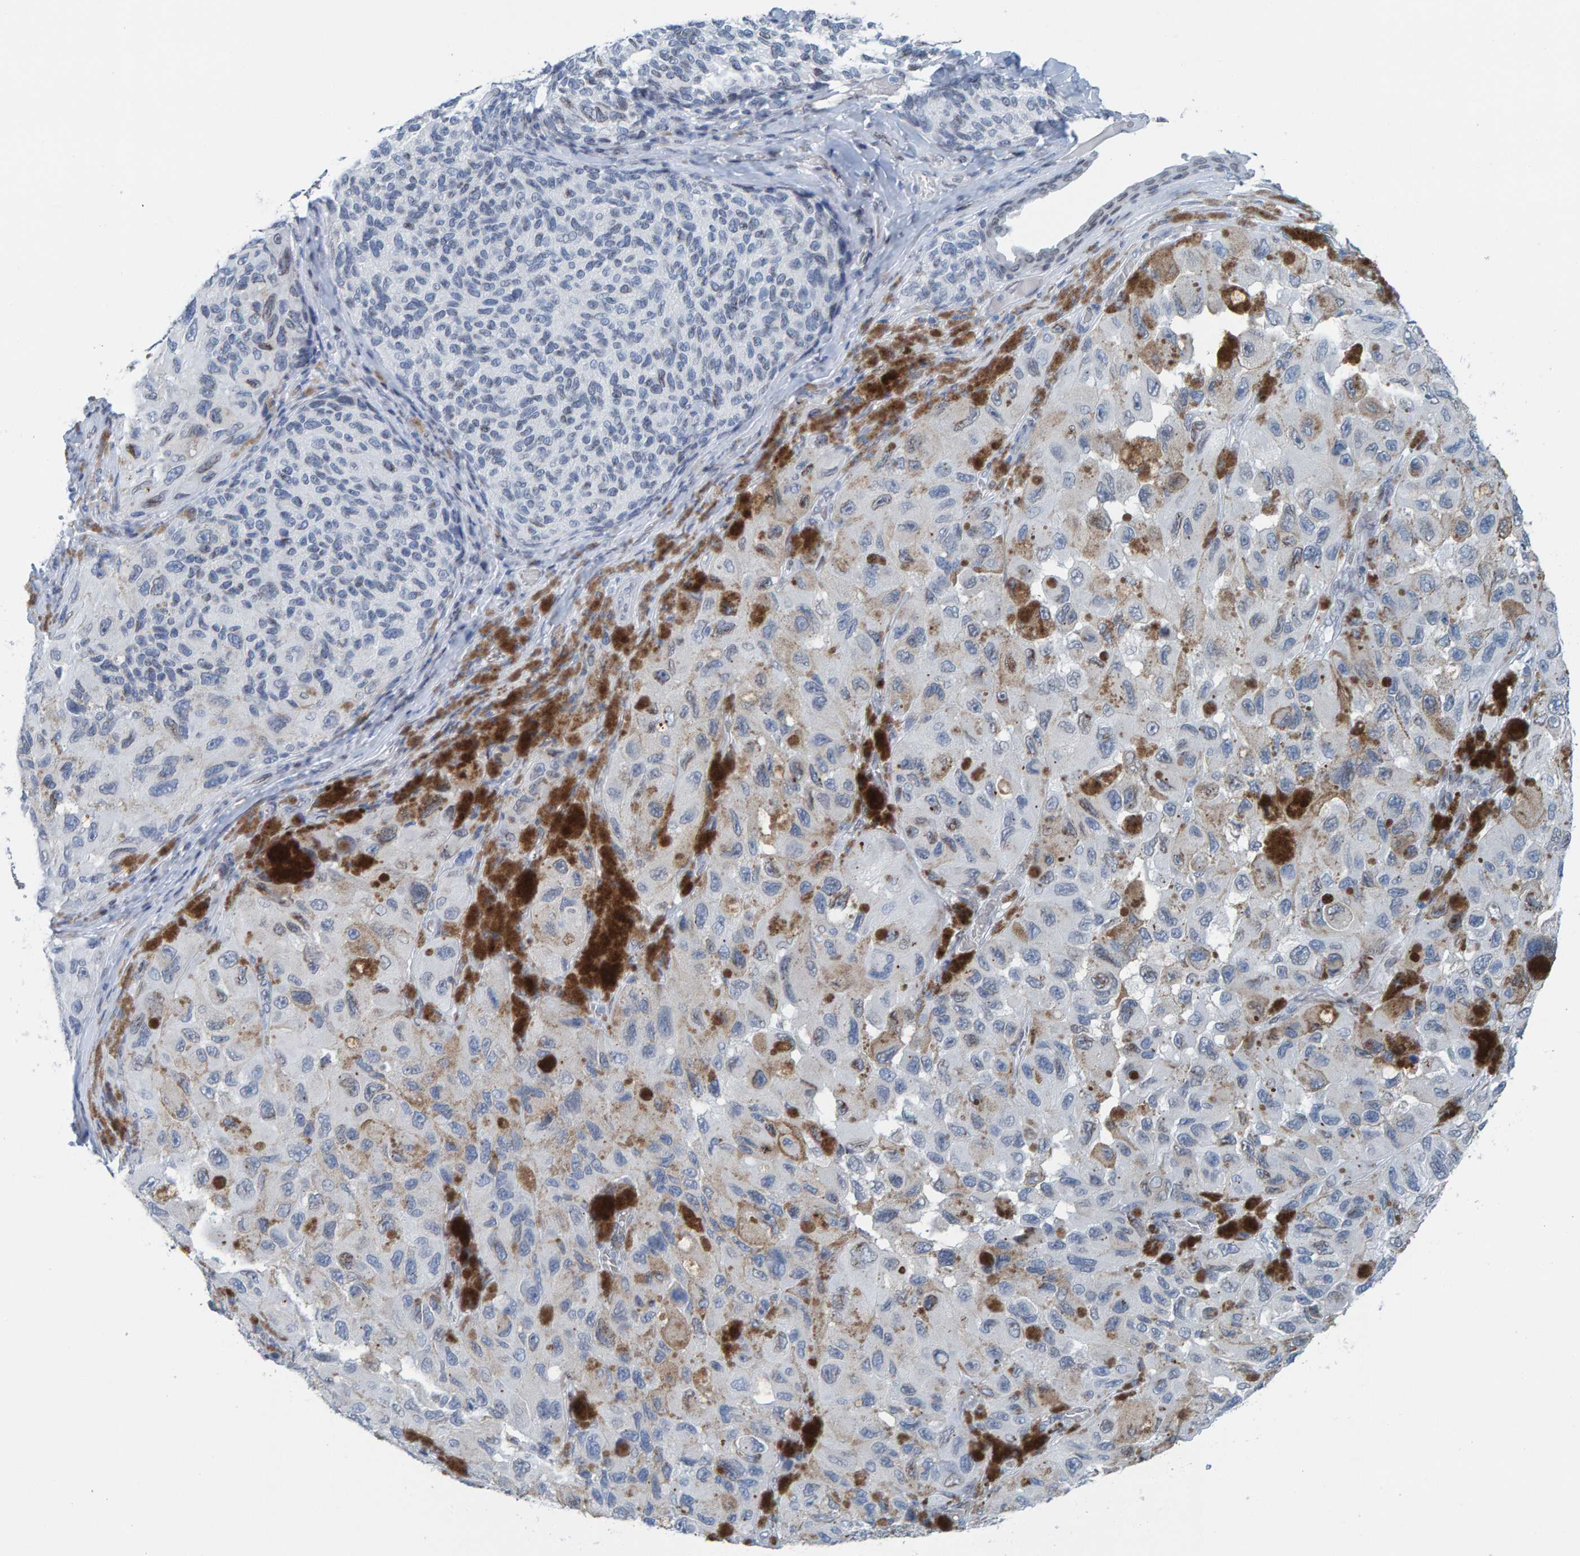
{"staining": {"intensity": "negative", "quantity": "none", "location": "none"}, "tissue": "melanoma", "cell_type": "Tumor cells", "image_type": "cancer", "snomed": [{"axis": "morphology", "description": "Malignant melanoma, NOS"}, {"axis": "topography", "description": "Skin"}], "caption": "Immunohistochemistry photomicrograph of malignant melanoma stained for a protein (brown), which reveals no expression in tumor cells.", "gene": "LMNB2", "patient": {"sex": "female", "age": 73}}